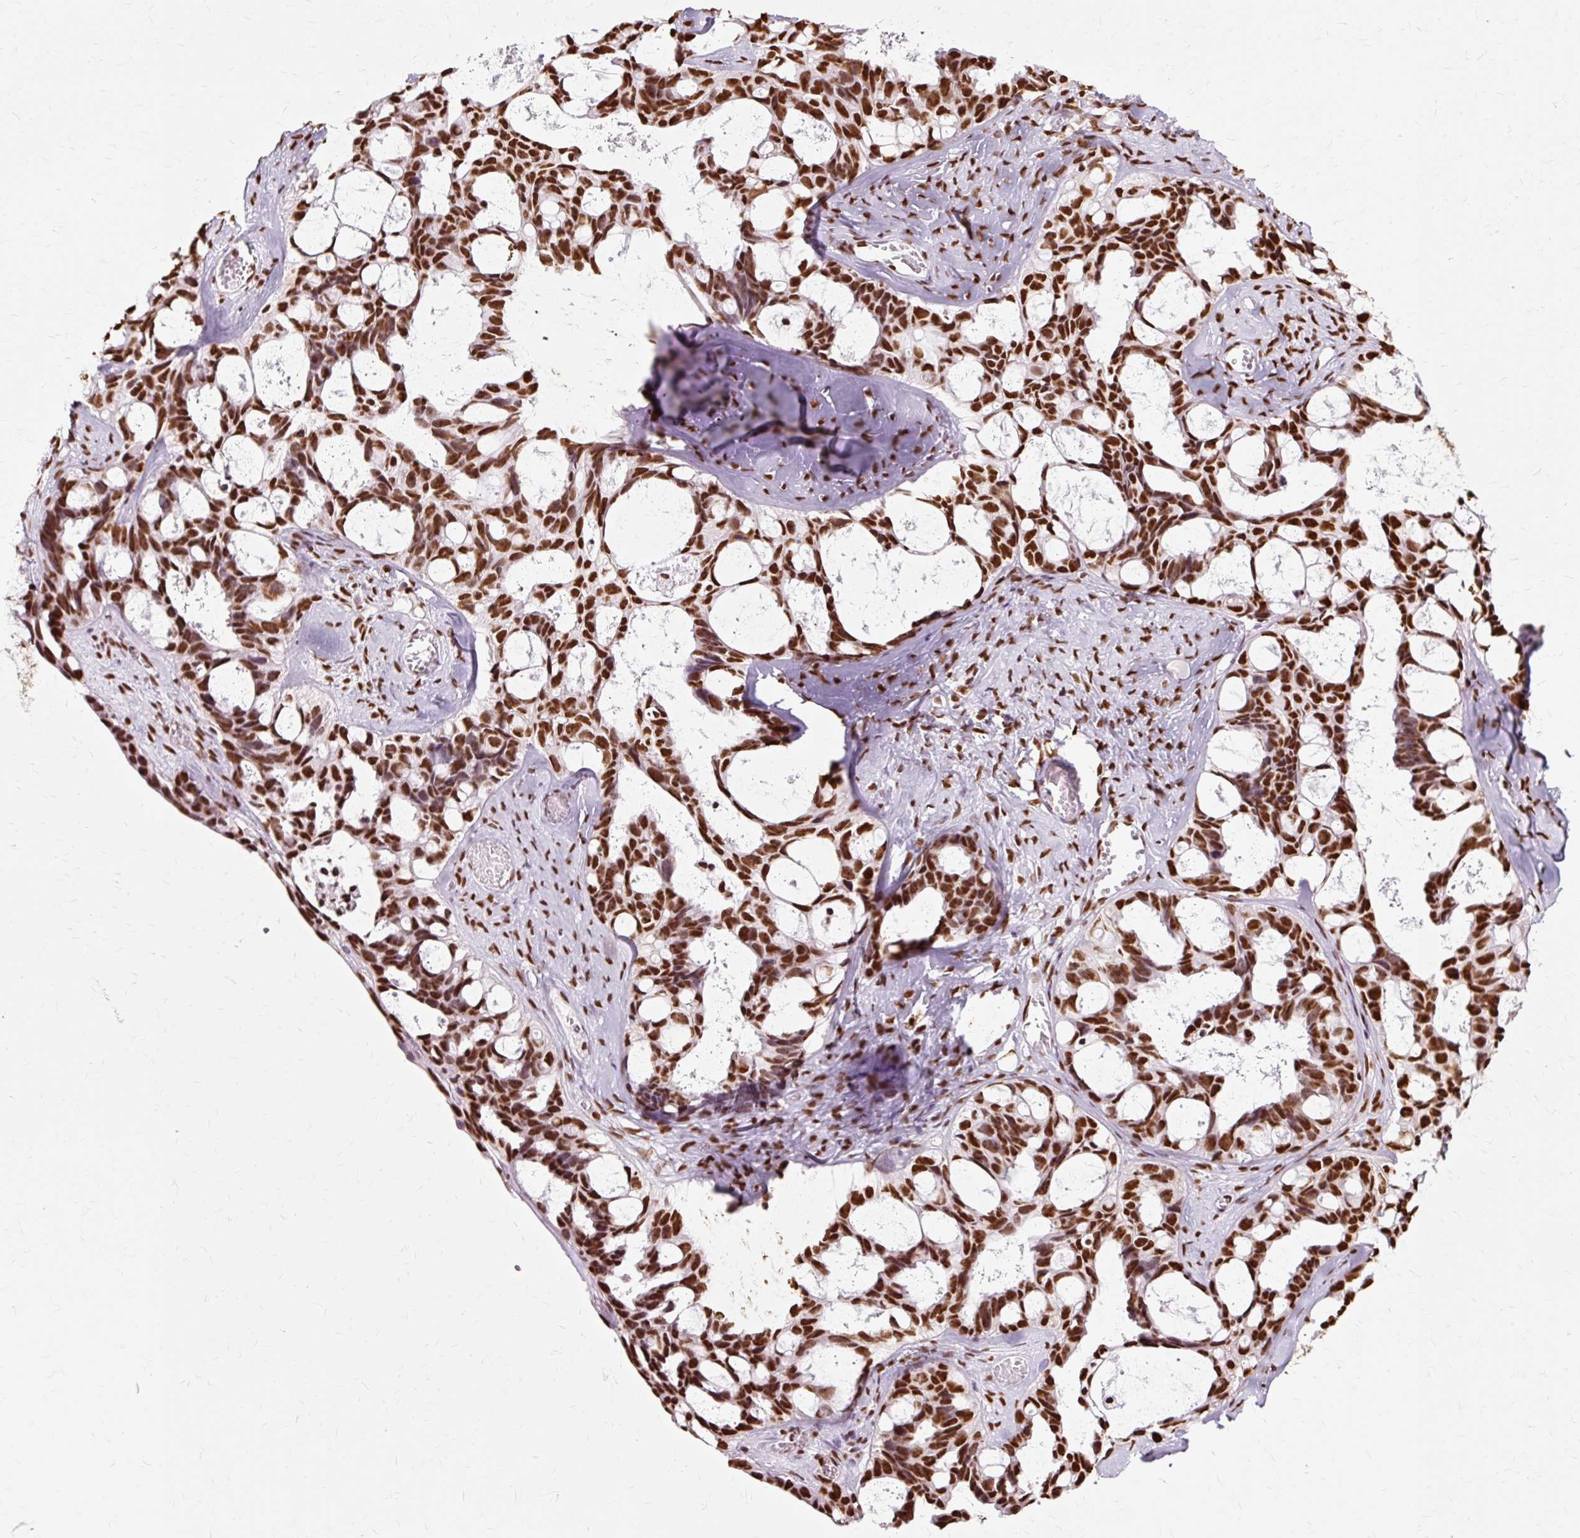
{"staining": {"intensity": "strong", "quantity": ">75%", "location": "nuclear"}, "tissue": "ovarian cancer", "cell_type": "Tumor cells", "image_type": "cancer", "snomed": [{"axis": "morphology", "description": "Cystadenocarcinoma, serous, NOS"}, {"axis": "topography", "description": "Ovary"}], "caption": "High-magnification brightfield microscopy of ovarian cancer (serous cystadenocarcinoma) stained with DAB (brown) and counterstained with hematoxylin (blue). tumor cells exhibit strong nuclear staining is identified in about>75% of cells.", "gene": "XRCC6", "patient": {"sex": "female", "age": 69}}